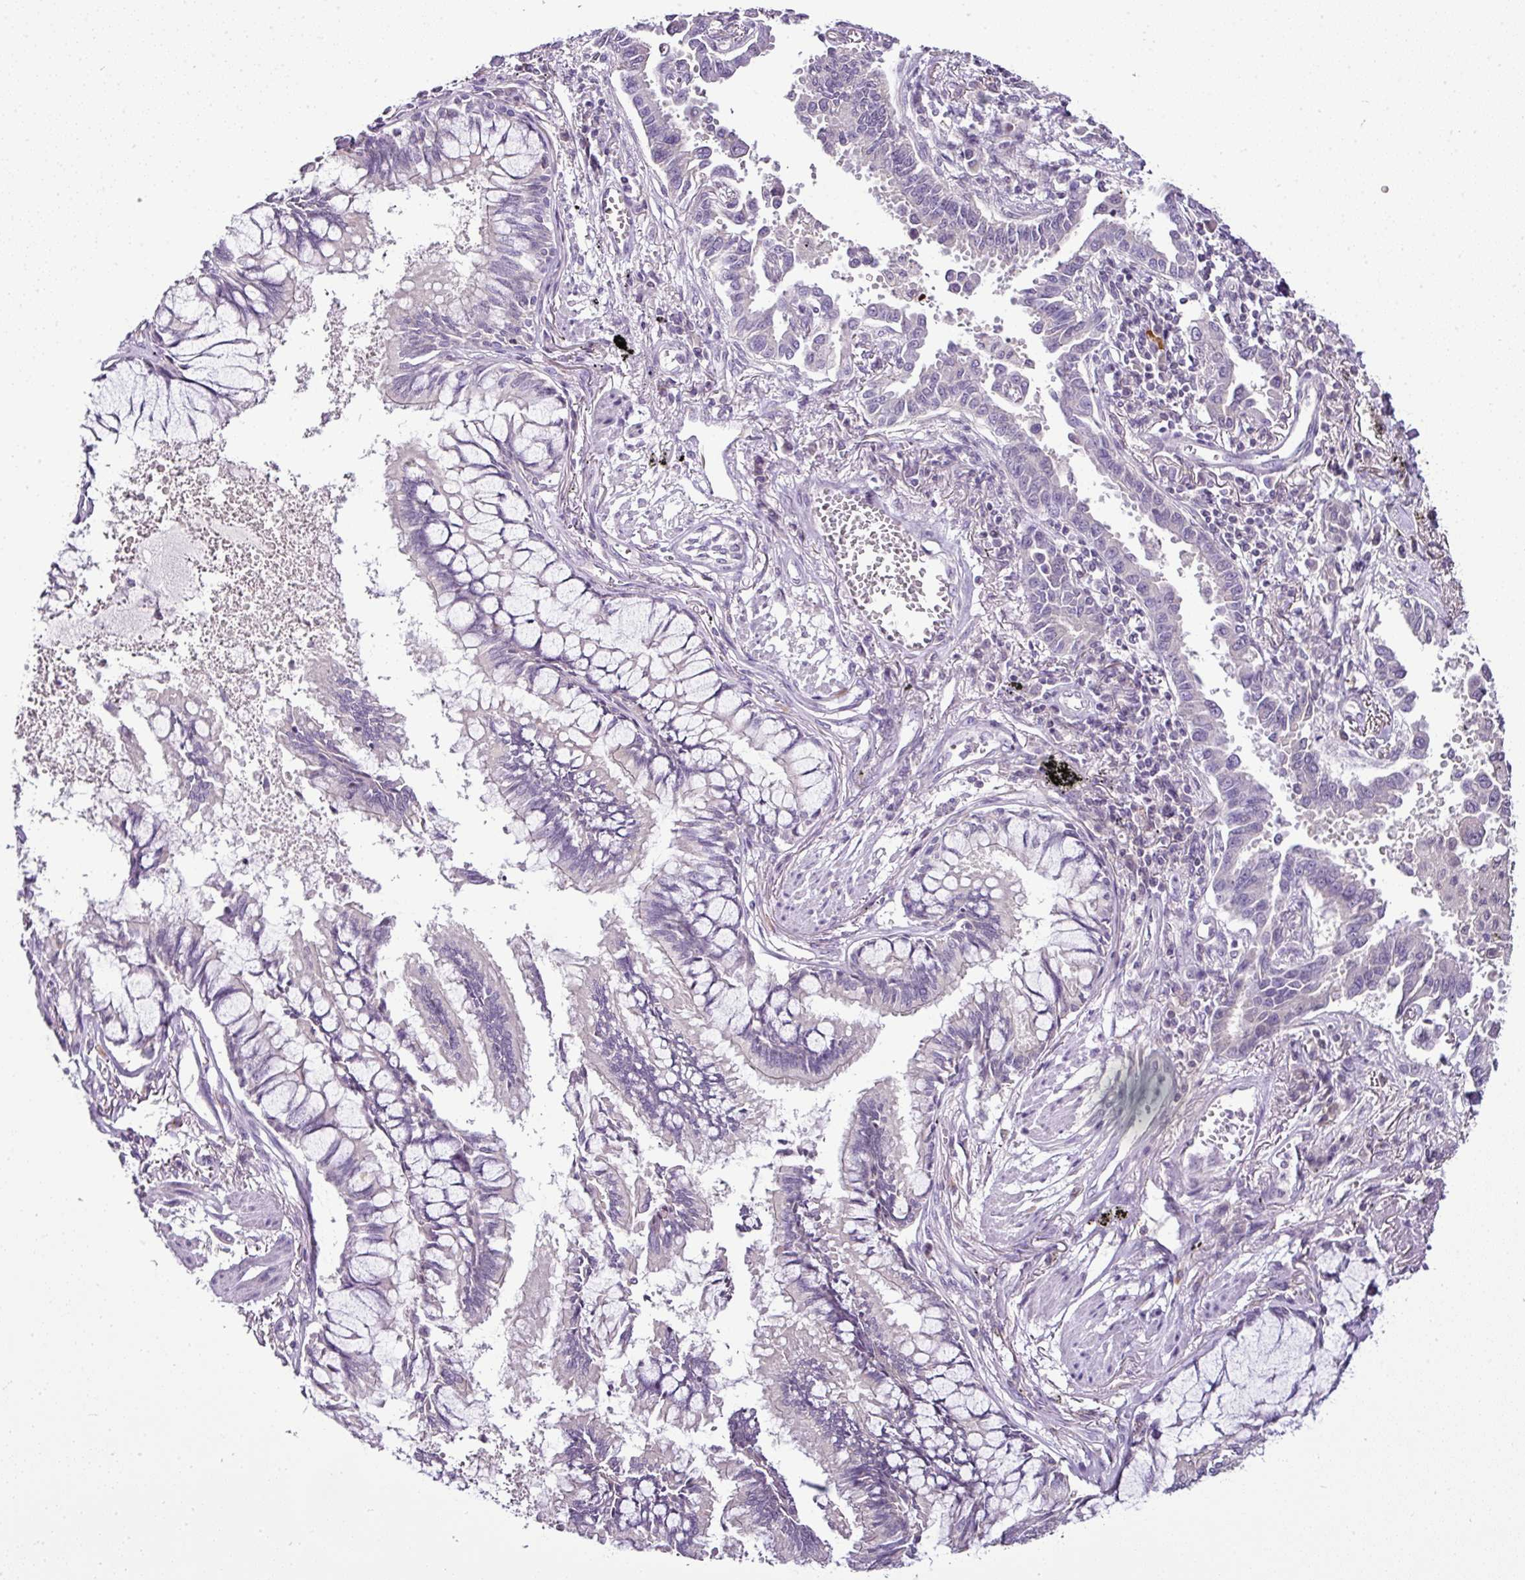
{"staining": {"intensity": "negative", "quantity": "none", "location": "none"}, "tissue": "lung cancer", "cell_type": "Tumor cells", "image_type": "cancer", "snomed": [{"axis": "morphology", "description": "Adenocarcinoma, NOS"}, {"axis": "topography", "description": "Lung"}], "caption": "High power microscopy image of an immunohistochemistry micrograph of lung cancer (adenocarcinoma), revealing no significant positivity in tumor cells. Nuclei are stained in blue.", "gene": "TEX30", "patient": {"sex": "male", "age": 67}}